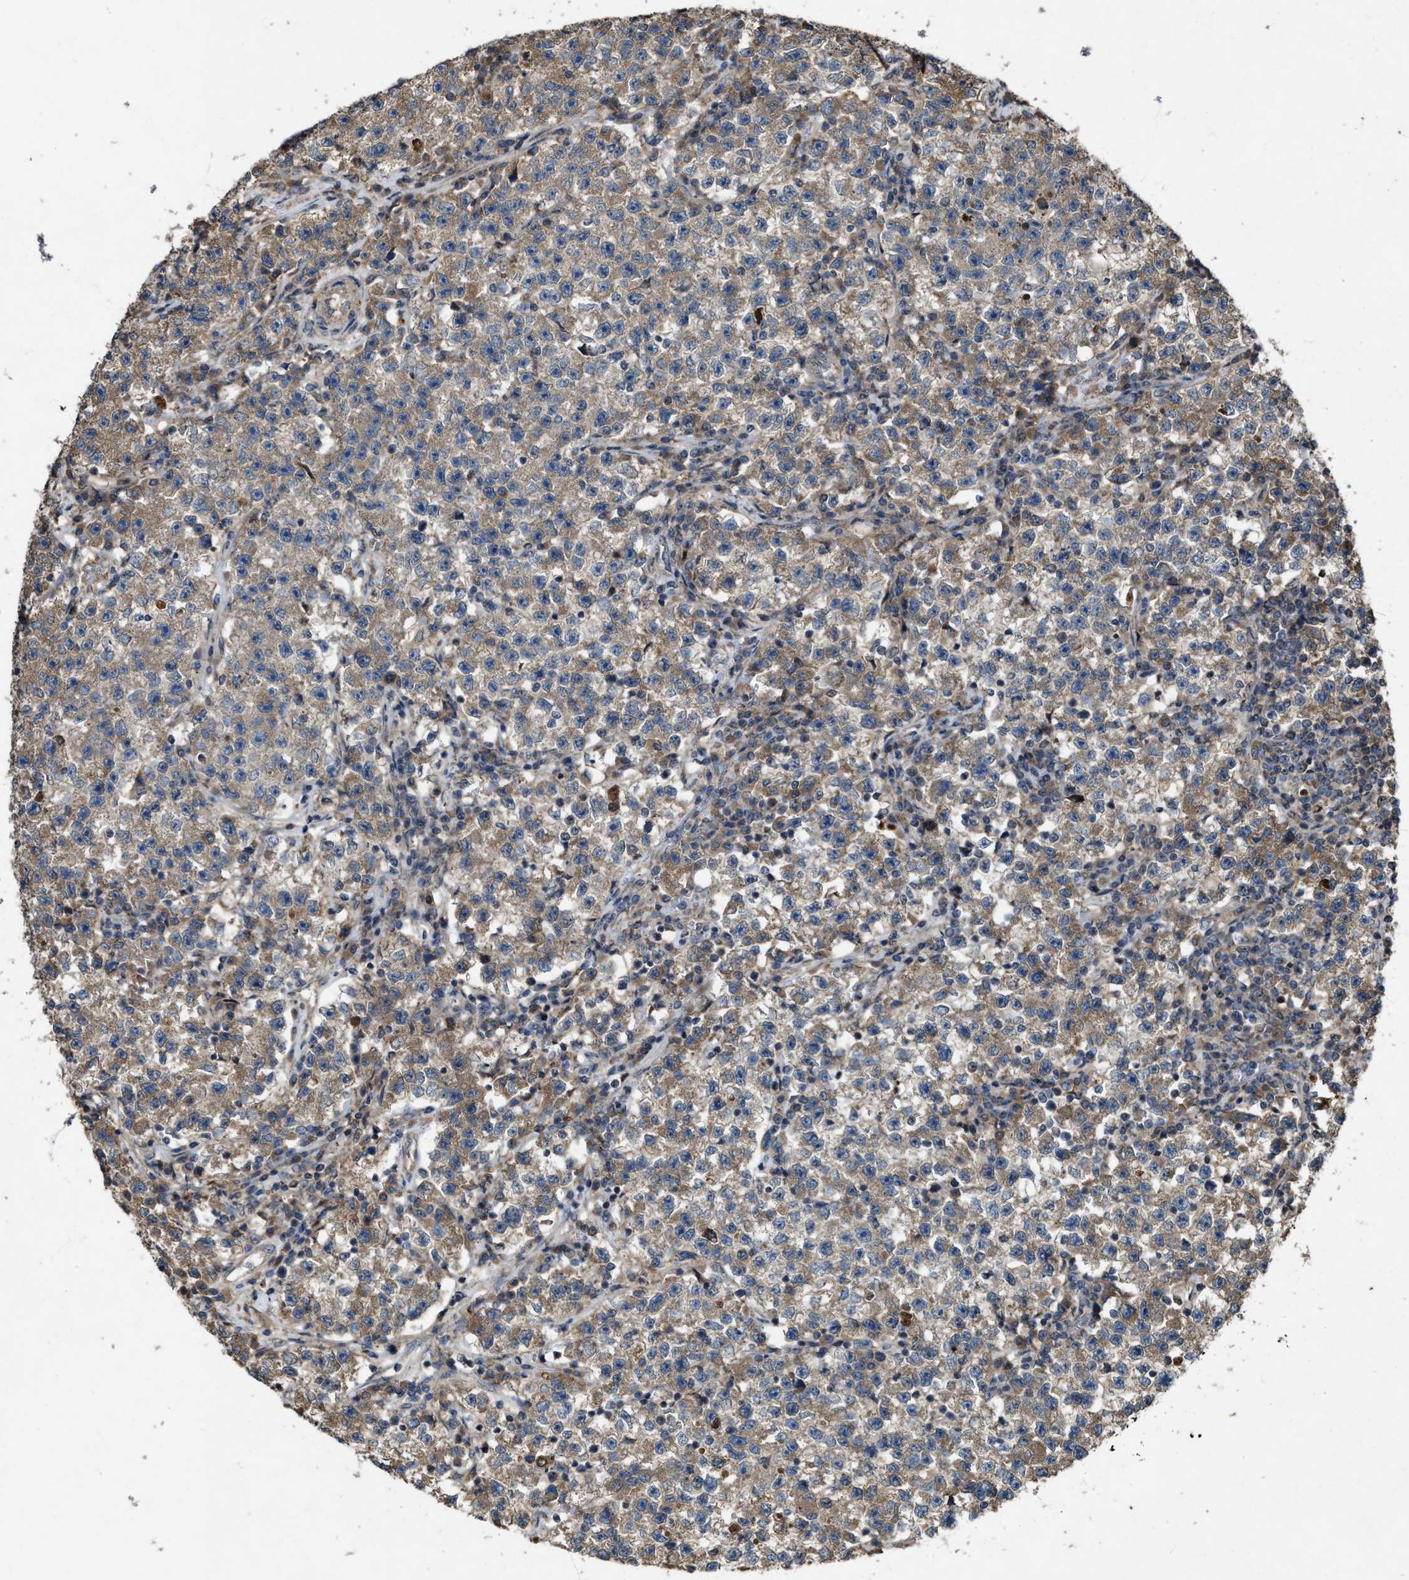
{"staining": {"intensity": "moderate", "quantity": ">75%", "location": "cytoplasmic/membranous"}, "tissue": "testis cancer", "cell_type": "Tumor cells", "image_type": "cancer", "snomed": [{"axis": "morphology", "description": "Seminoma, NOS"}, {"axis": "topography", "description": "Testis"}], "caption": "An immunohistochemistry (IHC) image of tumor tissue is shown. Protein staining in brown highlights moderate cytoplasmic/membranous positivity in testis cancer (seminoma) within tumor cells.", "gene": "PDP2", "patient": {"sex": "male", "age": 22}}